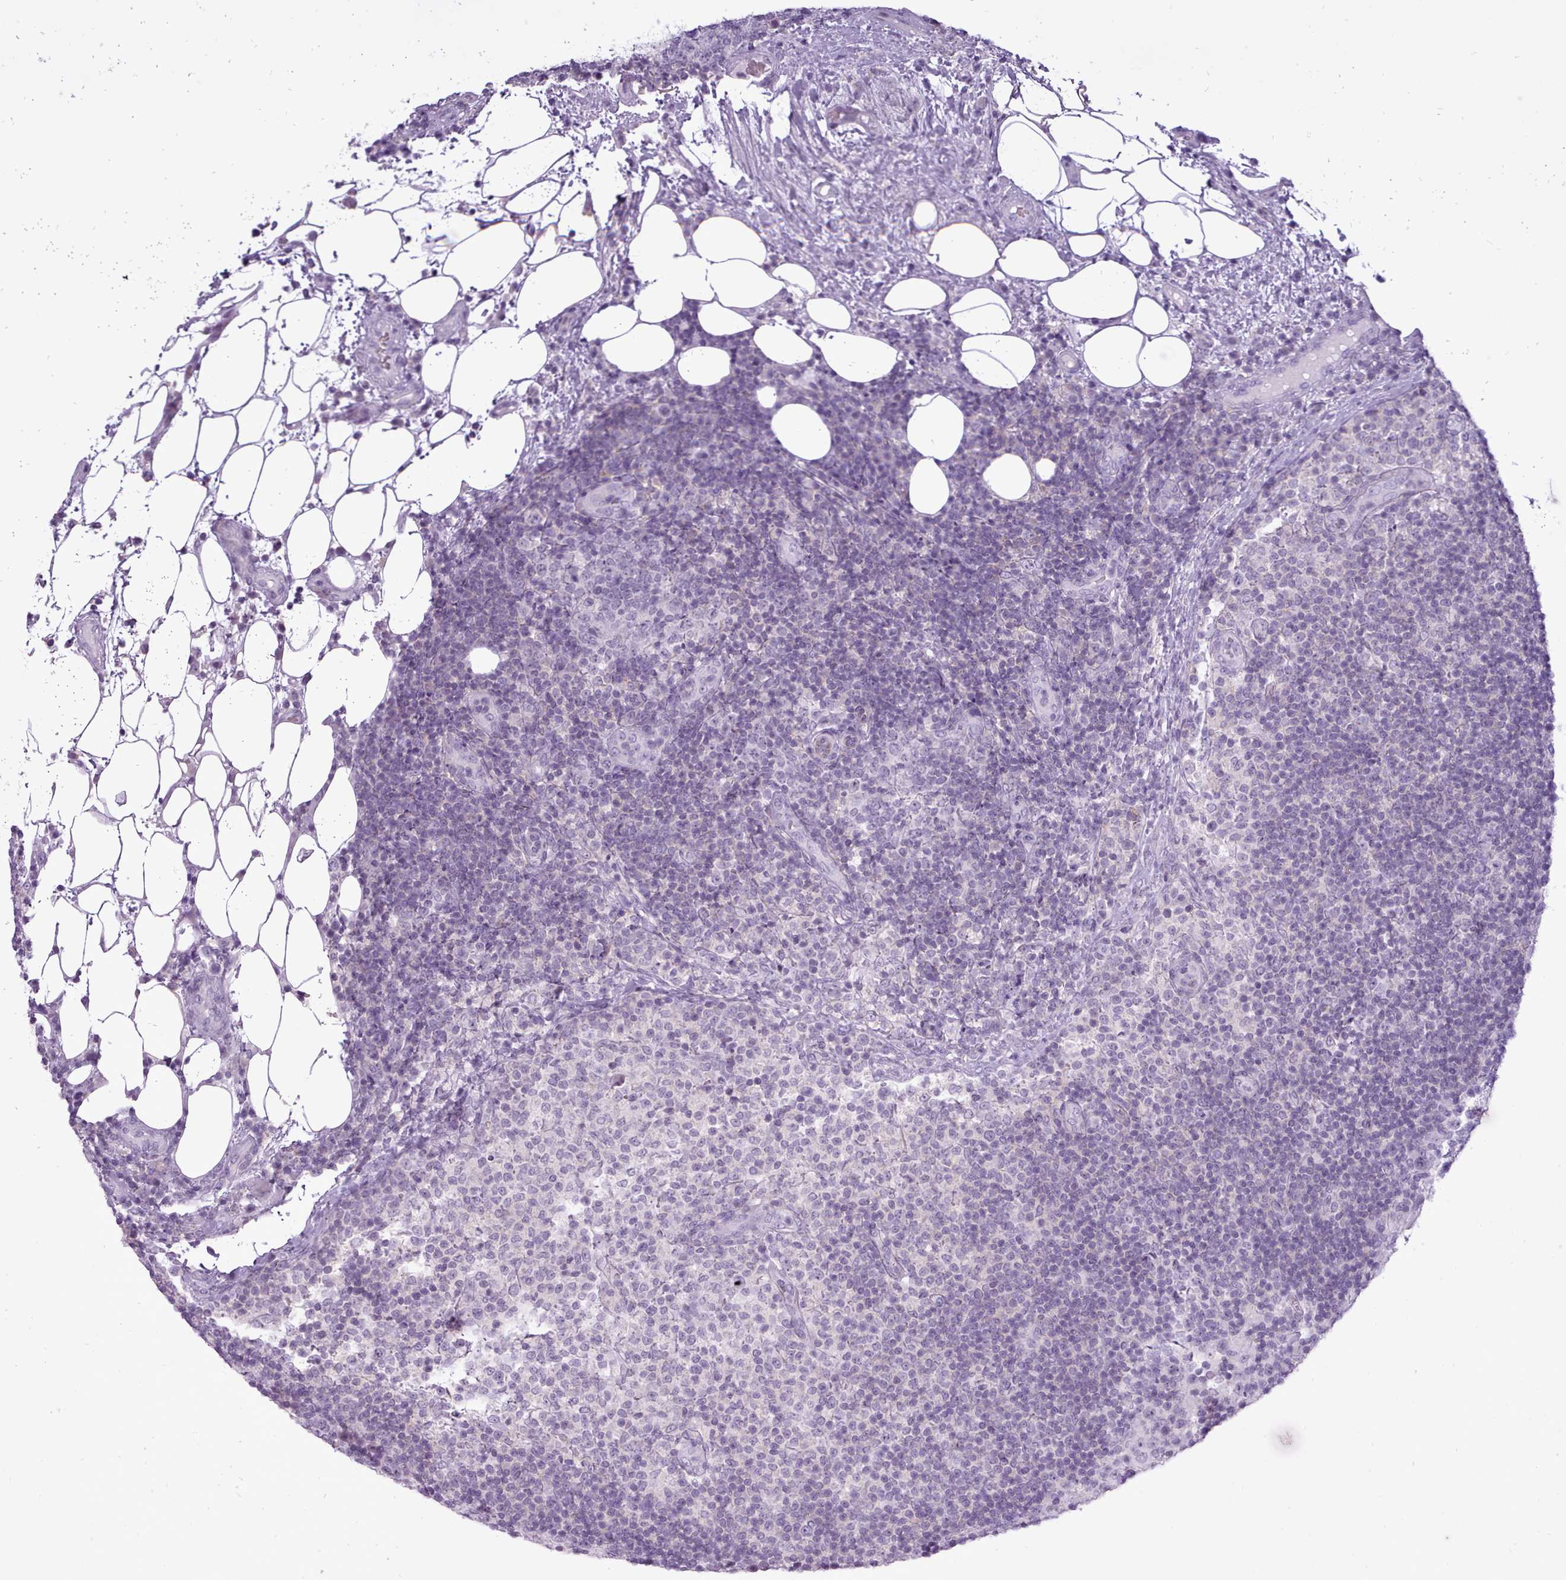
{"staining": {"intensity": "negative", "quantity": "none", "location": "none"}, "tissue": "lymph node", "cell_type": "Germinal center cells", "image_type": "normal", "snomed": [{"axis": "morphology", "description": "Normal tissue, NOS"}, {"axis": "topography", "description": "Lymph node"}], "caption": "DAB immunohistochemical staining of normal lymph node demonstrates no significant expression in germinal center cells.", "gene": "BDKRB2", "patient": {"sex": "female", "age": 31}}